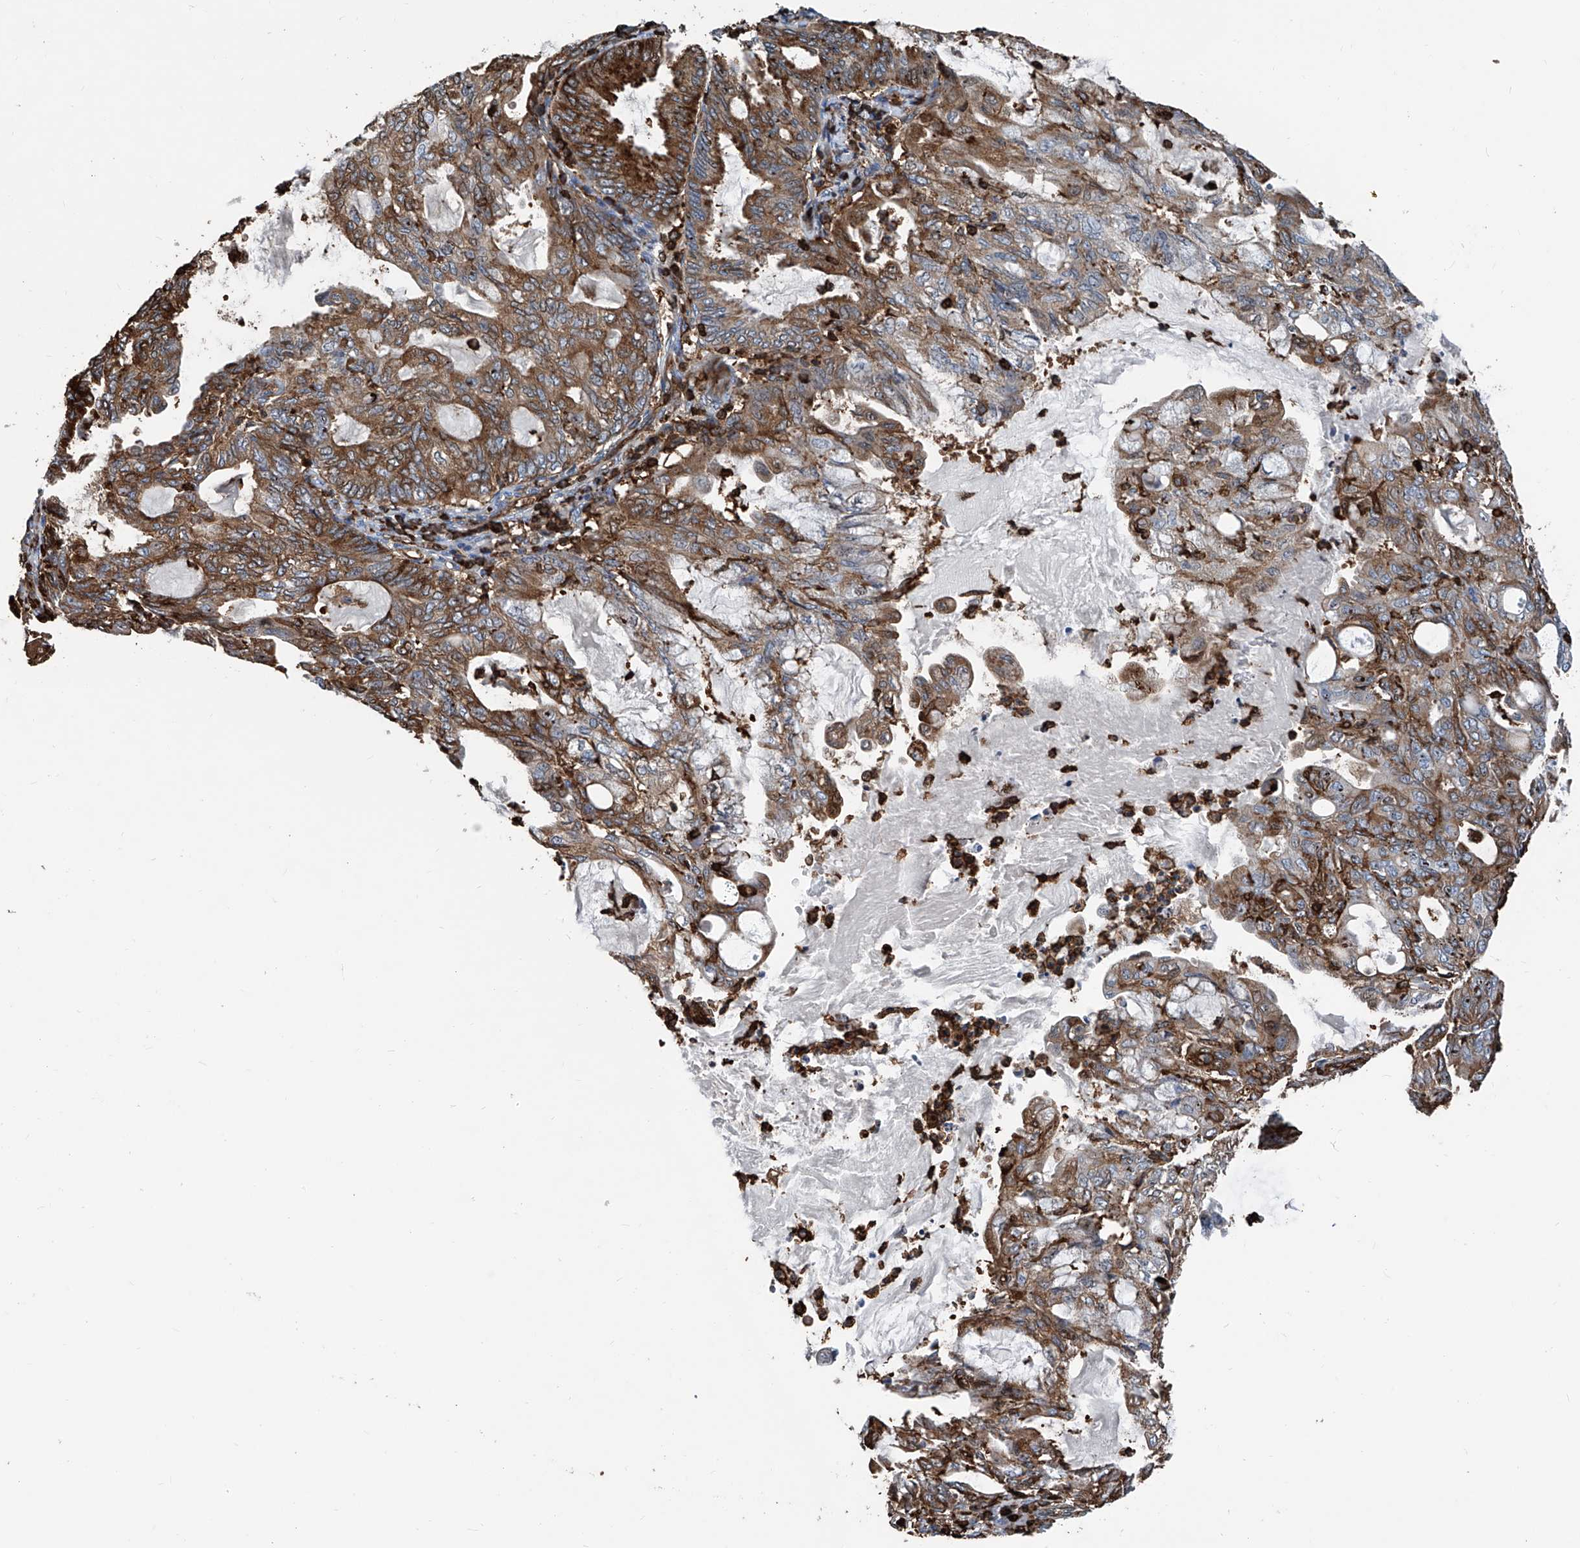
{"staining": {"intensity": "moderate", "quantity": "25%-75%", "location": "cytoplasmic/membranous"}, "tissue": "endometrial cancer", "cell_type": "Tumor cells", "image_type": "cancer", "snomed": [{"axis": "morphology", "description": "Adenocarcinoma, NOS"}, {"axis": "topography", "description": "Endometrium"}], "caption": "Immunohistochemical staining of endometrial adenocarcinoma shows medium levels of moderate cytoplasmic/membranous protein staining in about 25%-75% of tumor cells. The staining was performed using DAB (3,3'-diaminobenzidine) to visualize the protein expression in brown, while the nuclei were stained in blue with hematoxylin (Magnification: 20x).", "gene": "ZNF484", "patient": {"sex": "female", "age": 86}}